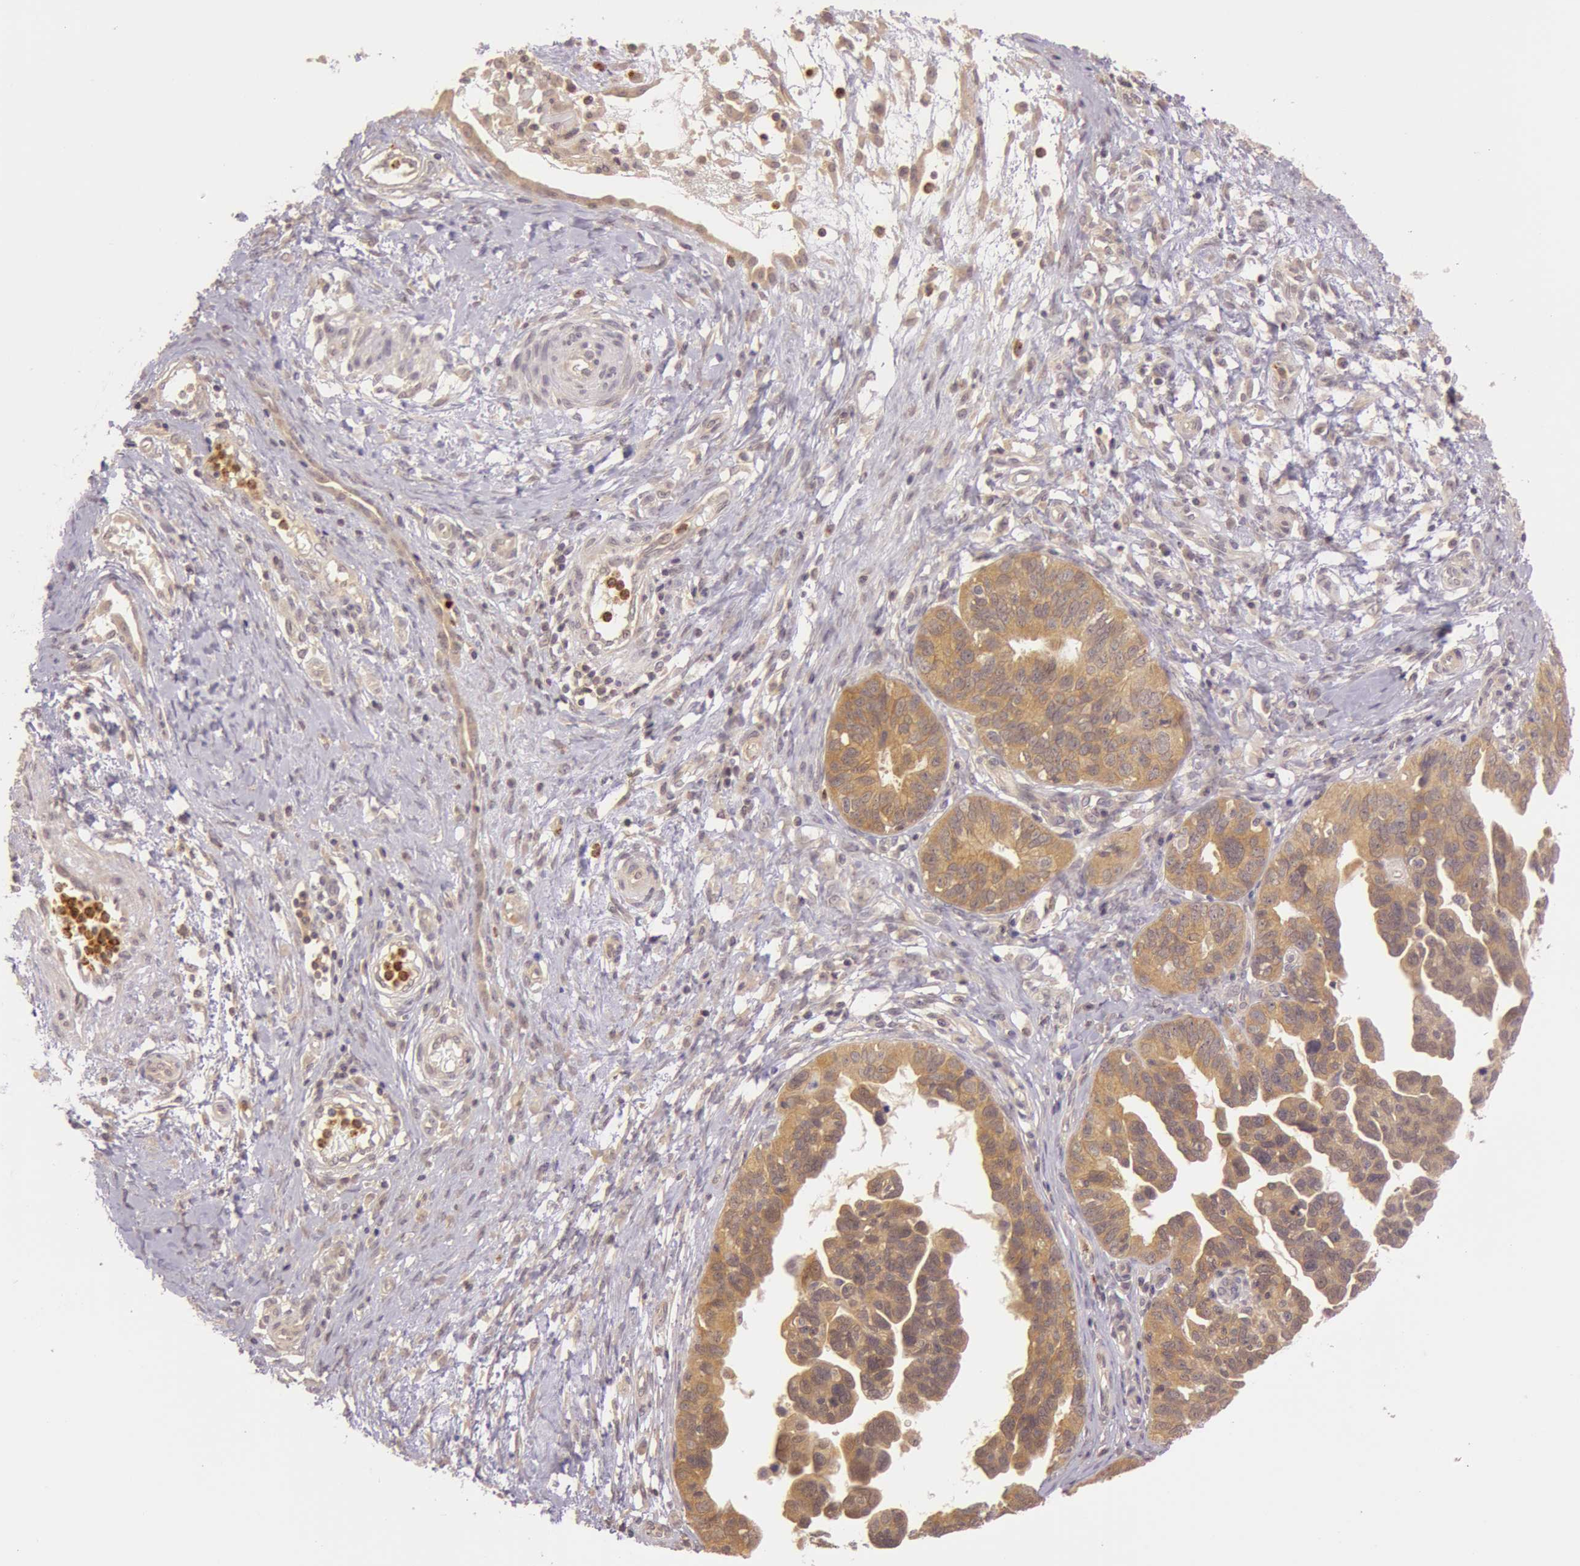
{"staining": {"intensity": "moderate", "quantity": ">75%", "location": "cytoplasmic/membranous"}, "tissue": "ovarian cancer", "cell_type": "Tumor cells", "image_type": "cancer", "snomed": [{"axis": "morphology", "description": "Cystadenocarcinoma, serous, NOS"}, {"axis": "topography", "description": "Ovary"}], "caption": "Immunohistochemical staining of human serous cystadenocarcinoma (ovarian) exhibits medium levels of moderate cytoplasmic/membranous positivity in approximately >75% of tumor cells.", "gene": "ATG2B", "patient": {"sex": "female", "age": 64}}